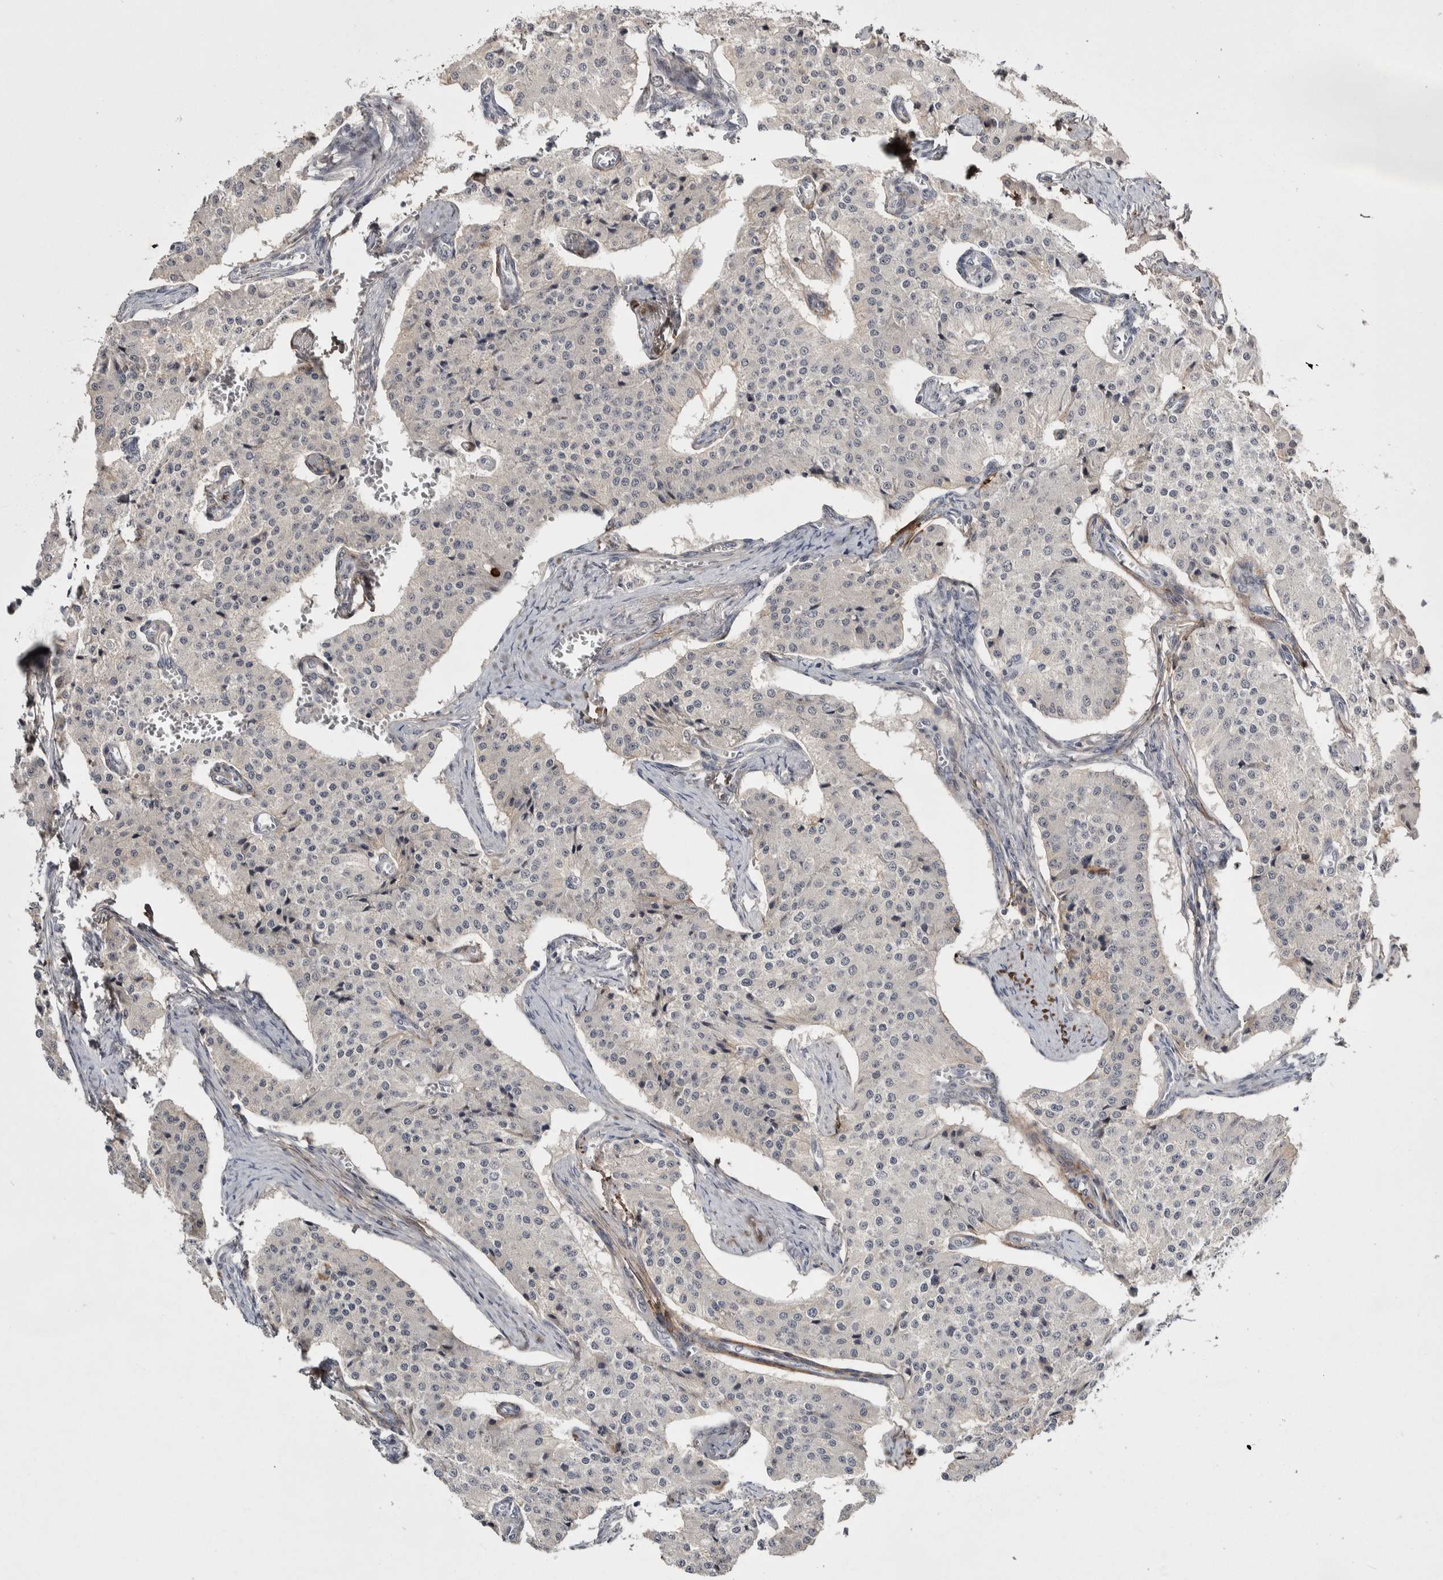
{"staining": {"intensity": "negative", "quantity": "none", "location": "none"}, "tissue": "carcinoid", "cell_type": "Tumor cells", "image_type": "cancer", "snomed": [{"axis": "morphology", "description": "Carcinoid, malignant, NOS"}, {"axis": "topography", "description": "Colon"}], "caption": "IHC of human carcinoid reveals no expression in tumor cells. (DAB immunohistochemistry (IHC), high magnification).", "gene": "ASPN", "patient": {"sex": "female", "age": 52}}